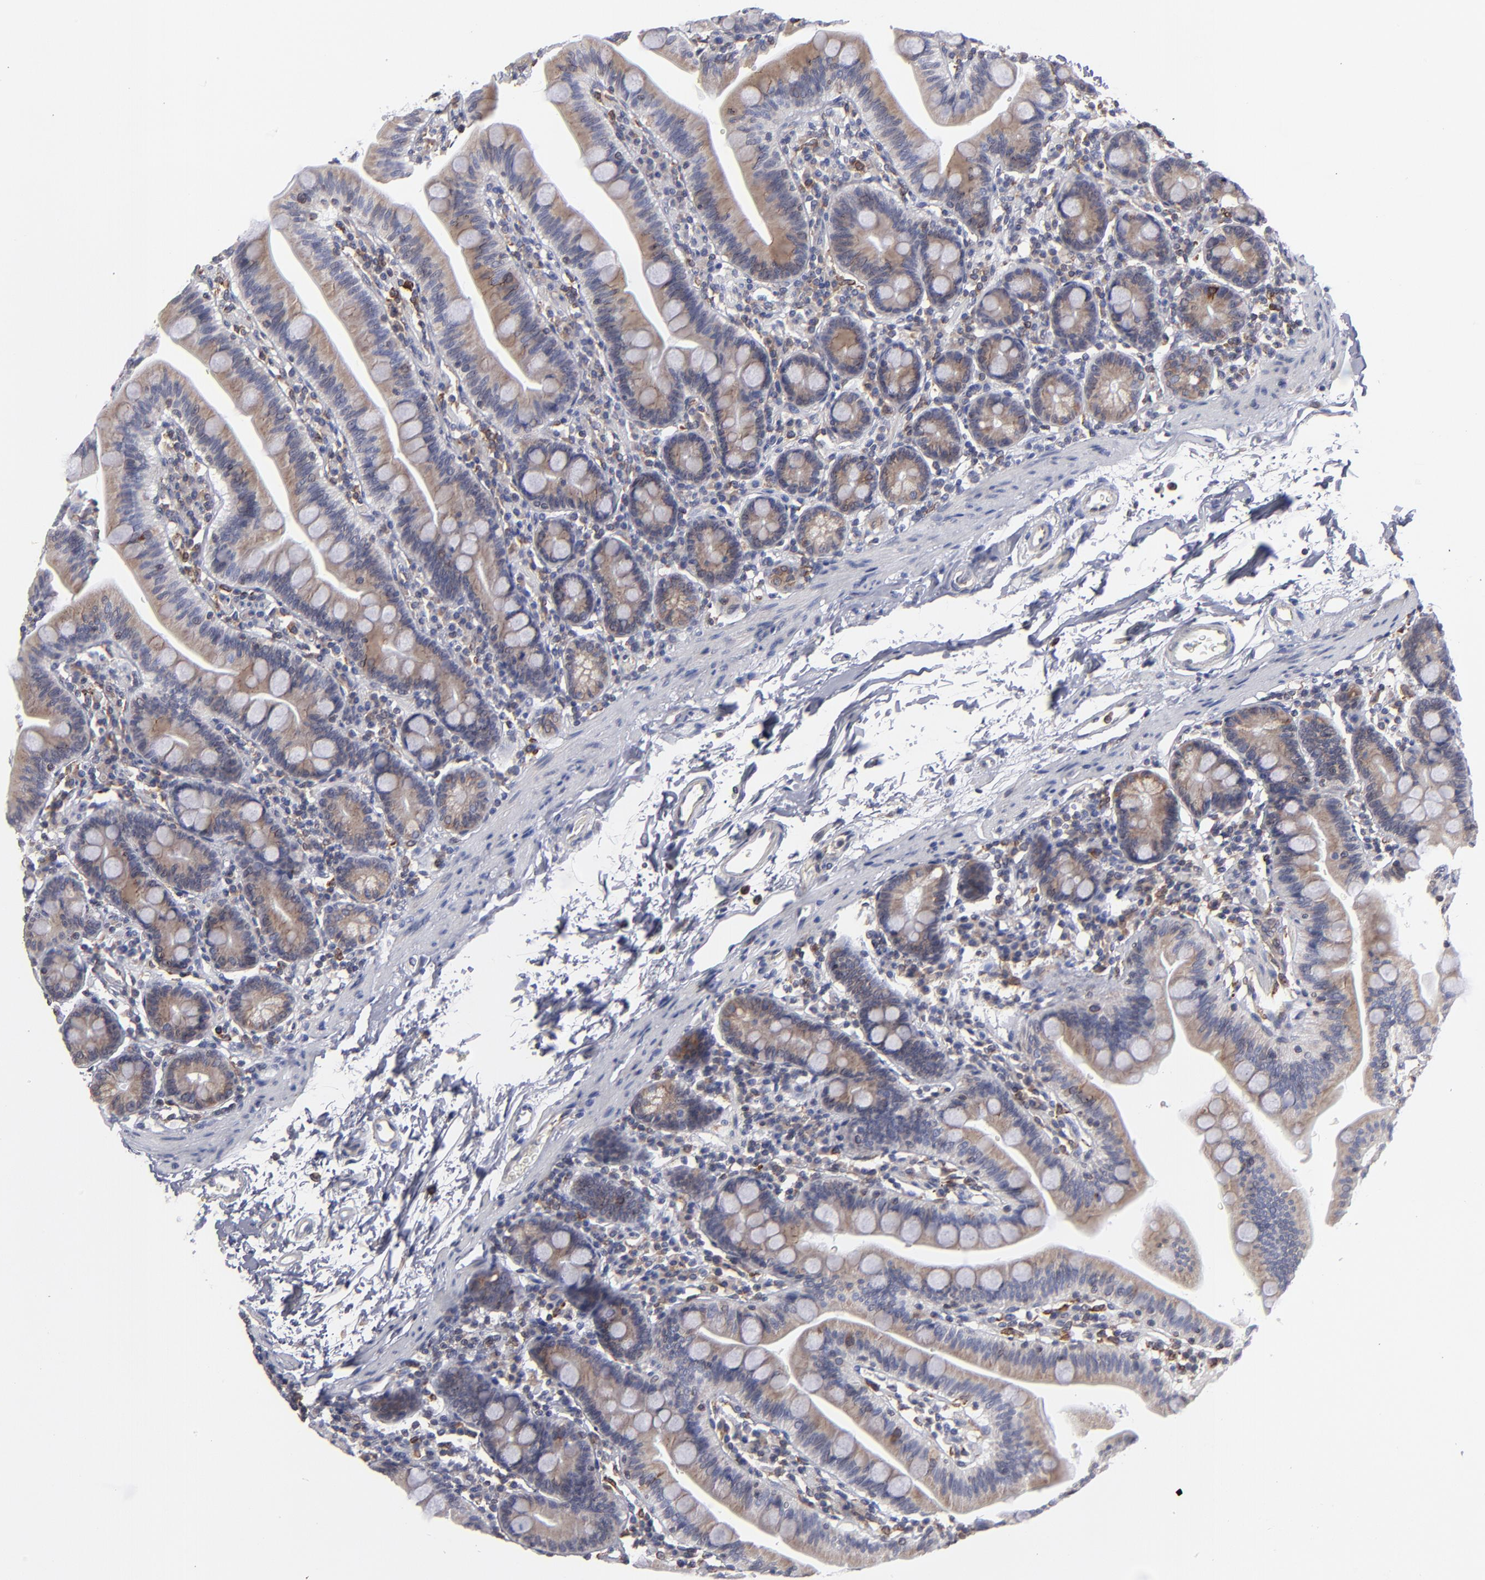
{"staining": {"intensity": "moderate", "quantity": ">75%", "location": "cytoplasmic/membranous"}, "tissue": "small intestine", "cell_type": "Glandular cells", "image_type": "normal", "snomed": [{"axis": "morphology", "description": "Normal tissue, NOS"}, {"axis": "topography", "description": "Small intestine"}], "caption": "Immunohistochemistry of benign small intestine shows medium levels of moderate cytoplasmic/membranous expression in approximately >75% of glandular cells.", "gene": "TMX1", "patient": {"sex": "male", "age": 79}}